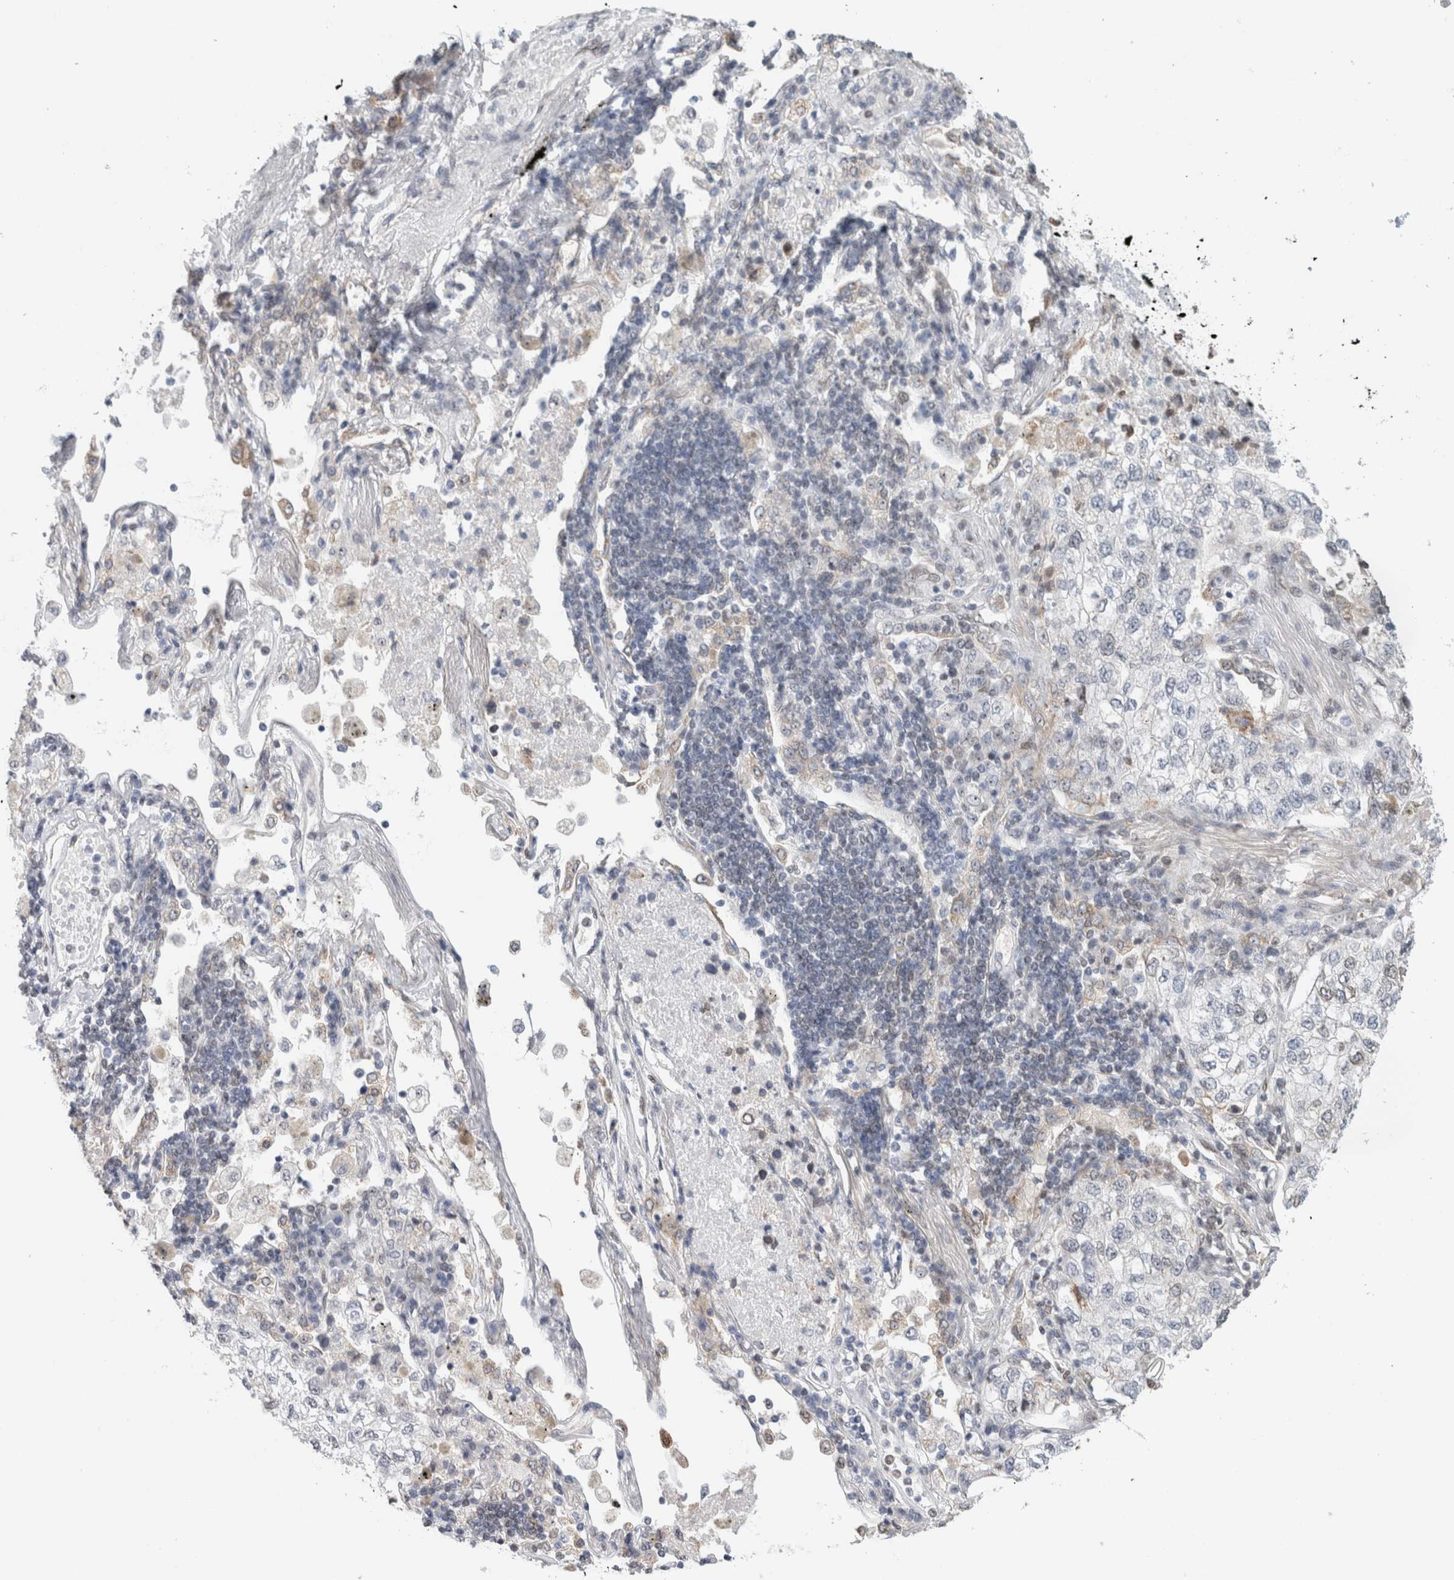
{"staining": {"intensity": "negative", "quantity": "none", "location": "none"}, "tissue": "lung cancer", "cell_type": "Tumor cells", "image_type": "cancer", "snomed": [{"axis": "morphology", "description": "Adenocarcinoma, NOS"}, {"axis": "topography", "description": "Lung"}], "caption": "The image shows no staining of tumor cells in adenocarcinoma (lung). Brightfield microscopy of immunohistochemistry (IHC) stained with DAB (brown) and hematoxylin (blue), captured at high magnification.", "gene": "RBMX2", "patient": {"sex": "male", "age": 63}}